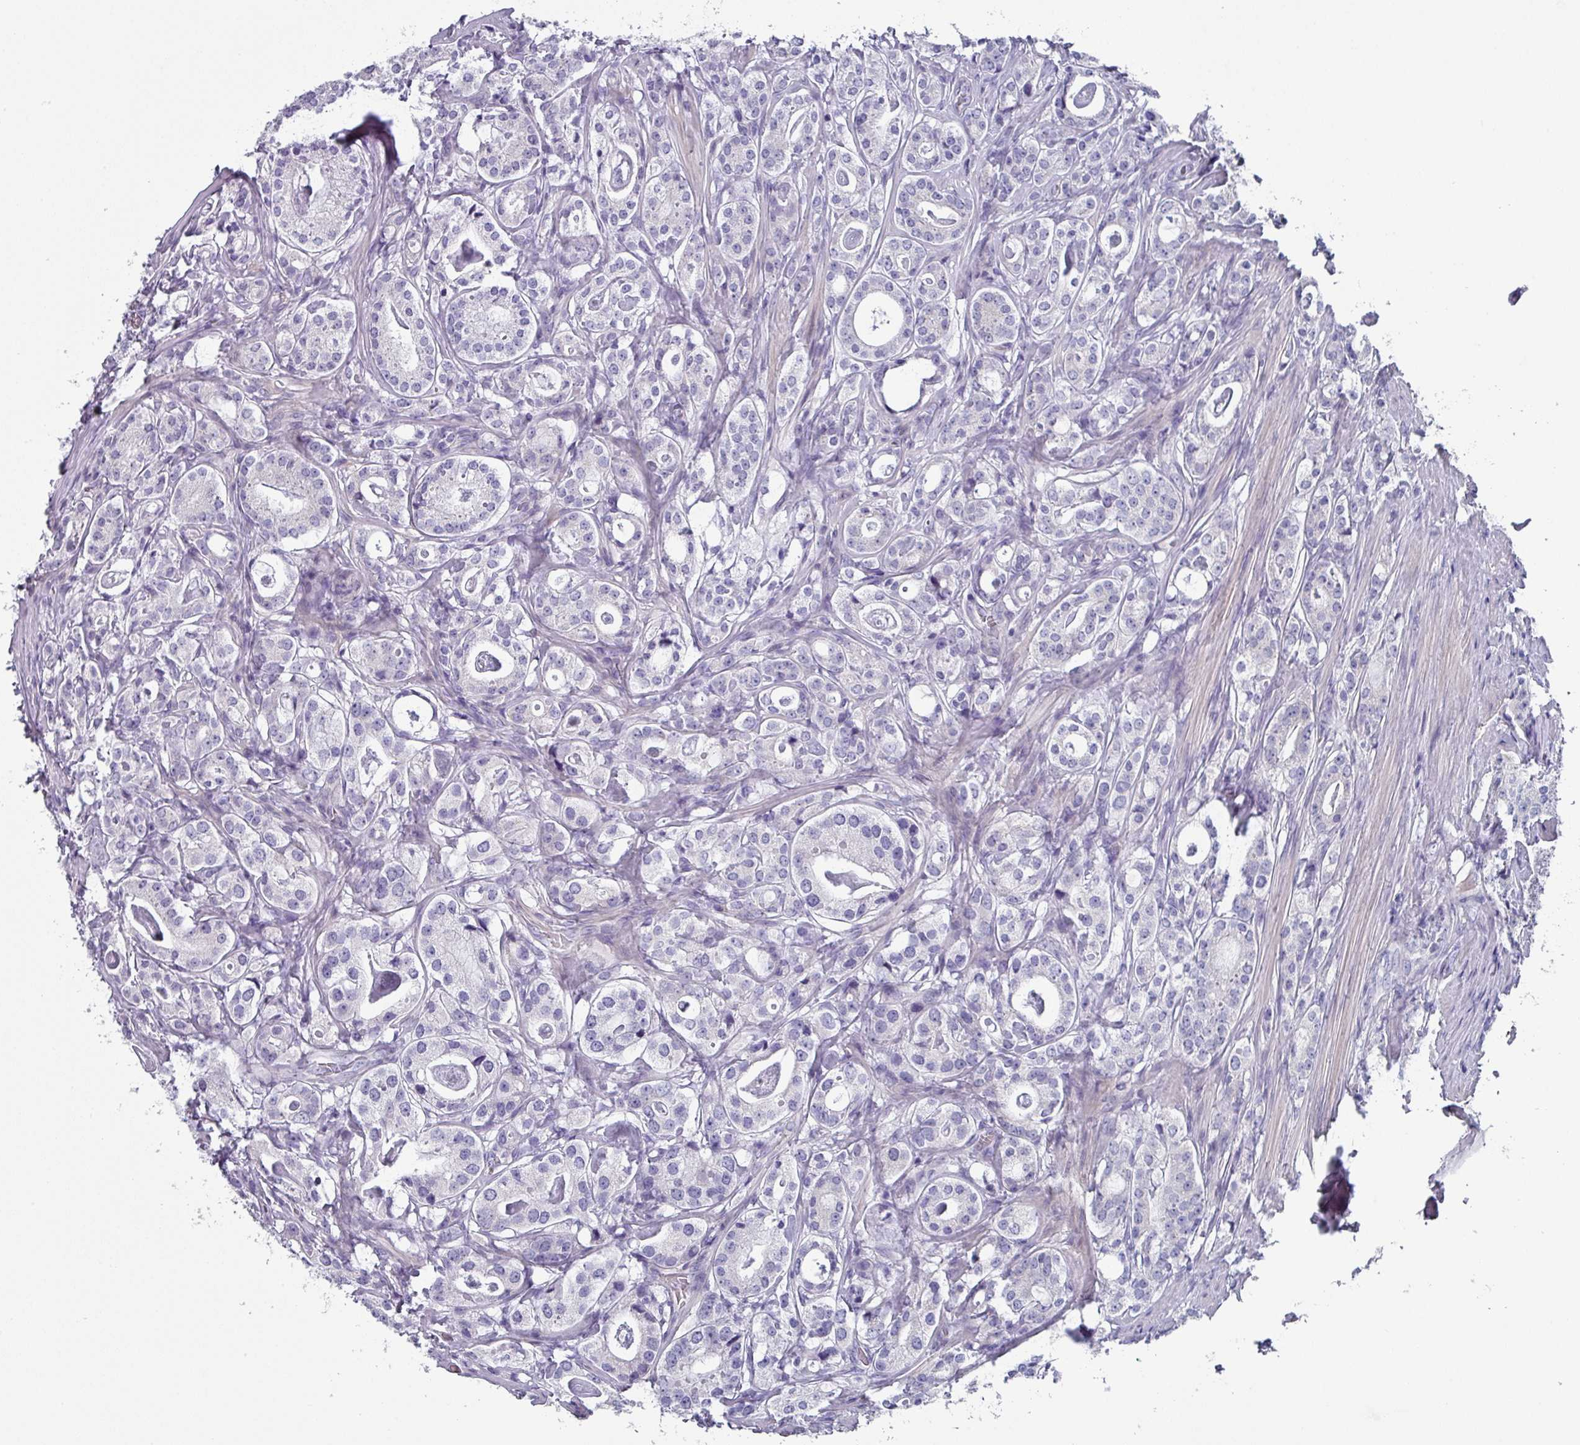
{"staining": {"intensity": "negative", "quantity": "none", "location": "none"}, "tissue": "prostate cancer", "cell_type": "Tumor cells", "image_type": "cancer", "snomed": [{"axis": "morphology", "description": "Adenocarcinoma, High grade"}, {"axis": "topography", "description": "Prostate"}], "caption": "Immunohistochemistry (IHC) histopathology image of prostate cancer stained for a protein (brown), which shows no expression in tumor cells.", "gene": "DEFB115", "patient": {"sex": "male", "age": 63}}